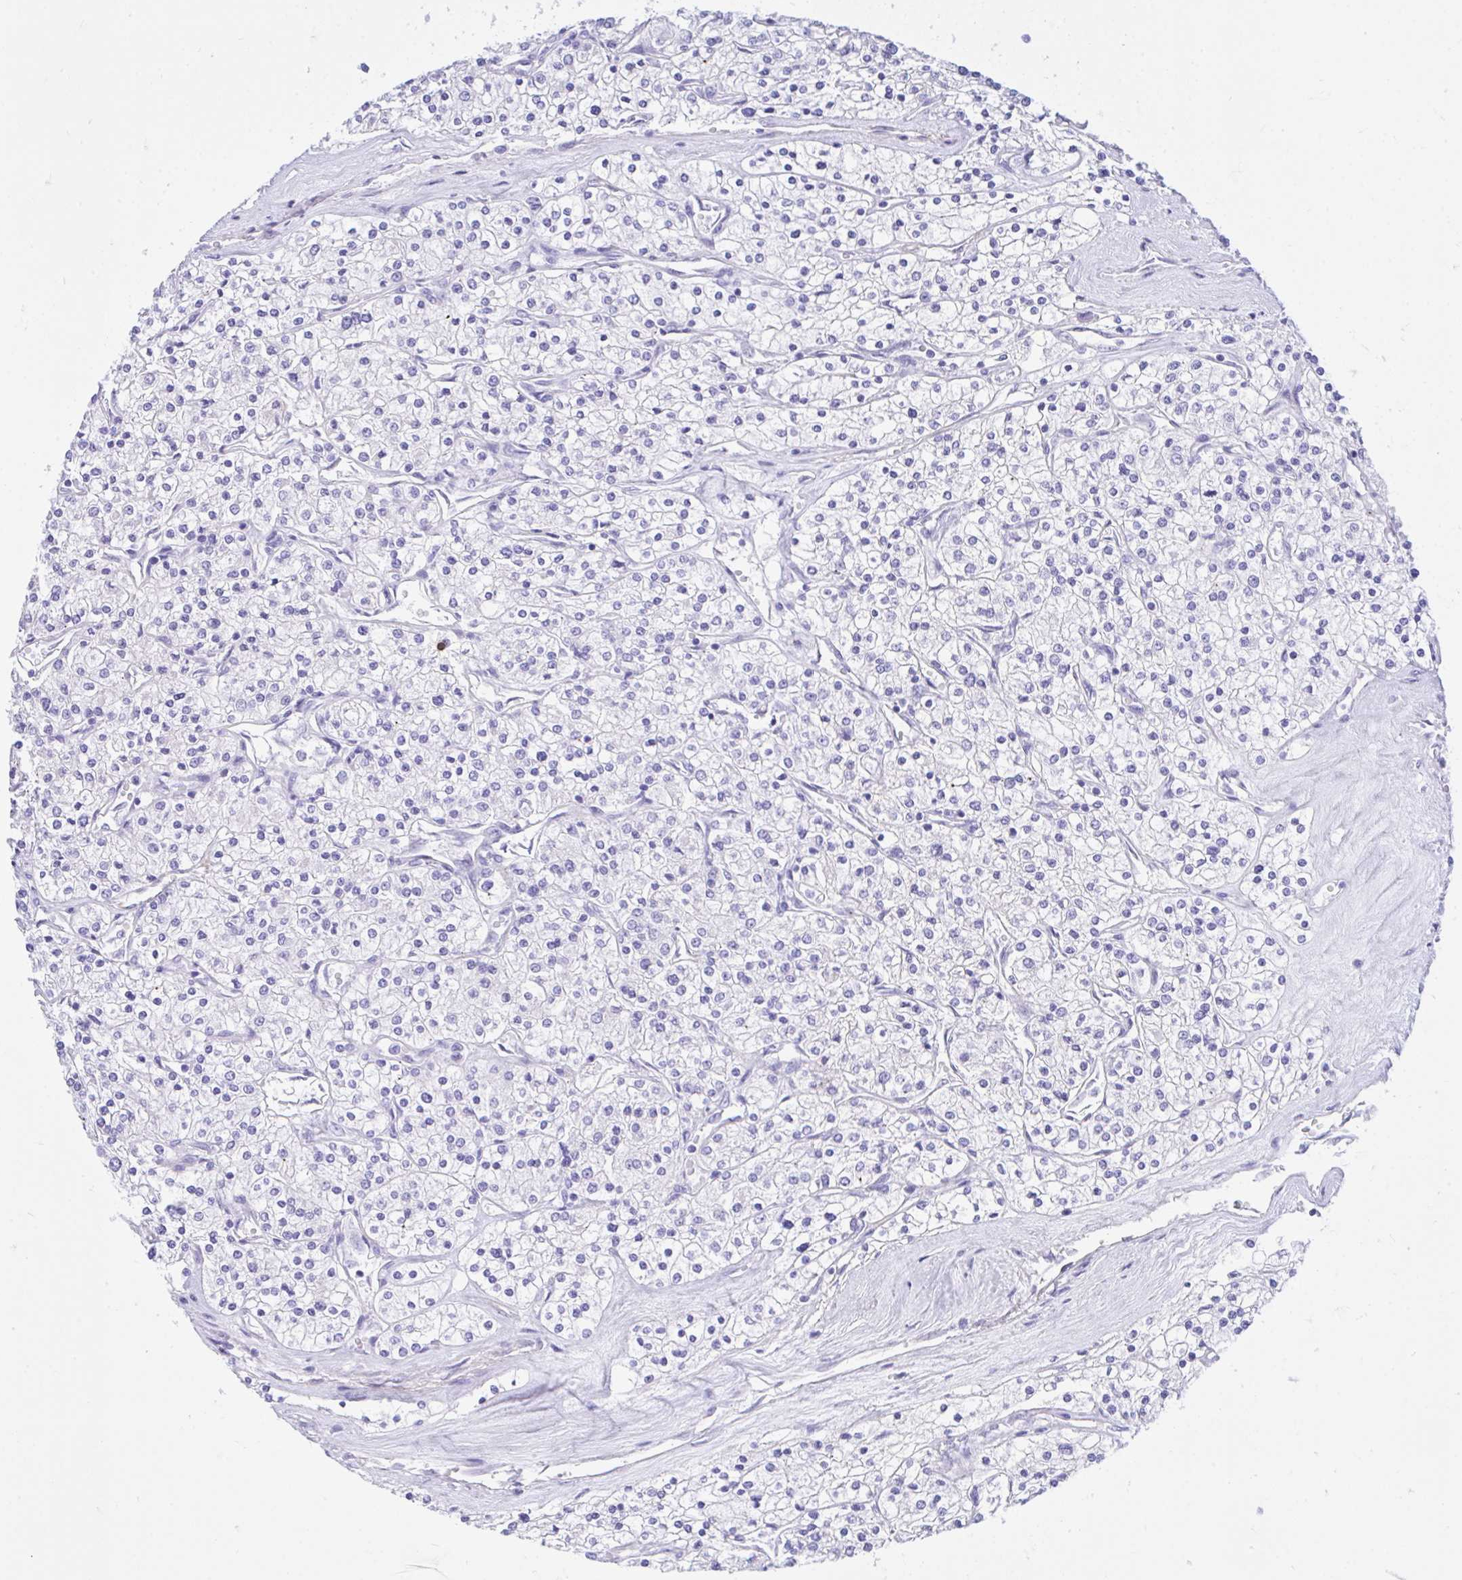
{"staining": {"intensity": "negative", "quantity": "none", "location": "none"}, "tissue": "renal cancer", "cell_type": "Tumor cells", "image_type": "cancer", "snomed": [{"axis": "morphology", "description": "Adenocarcinoma, NOS"}, {"axis": "topography", "description": "Kidney"}], "caption": "DAB (3,3'-diaminobenzidine) immunohistochemical staining of adenocarcinoma (renal) exhibits no significant staining in tumor cells.", "gene": "BEX5", "patient": {"sex": "male", "age": 80}}